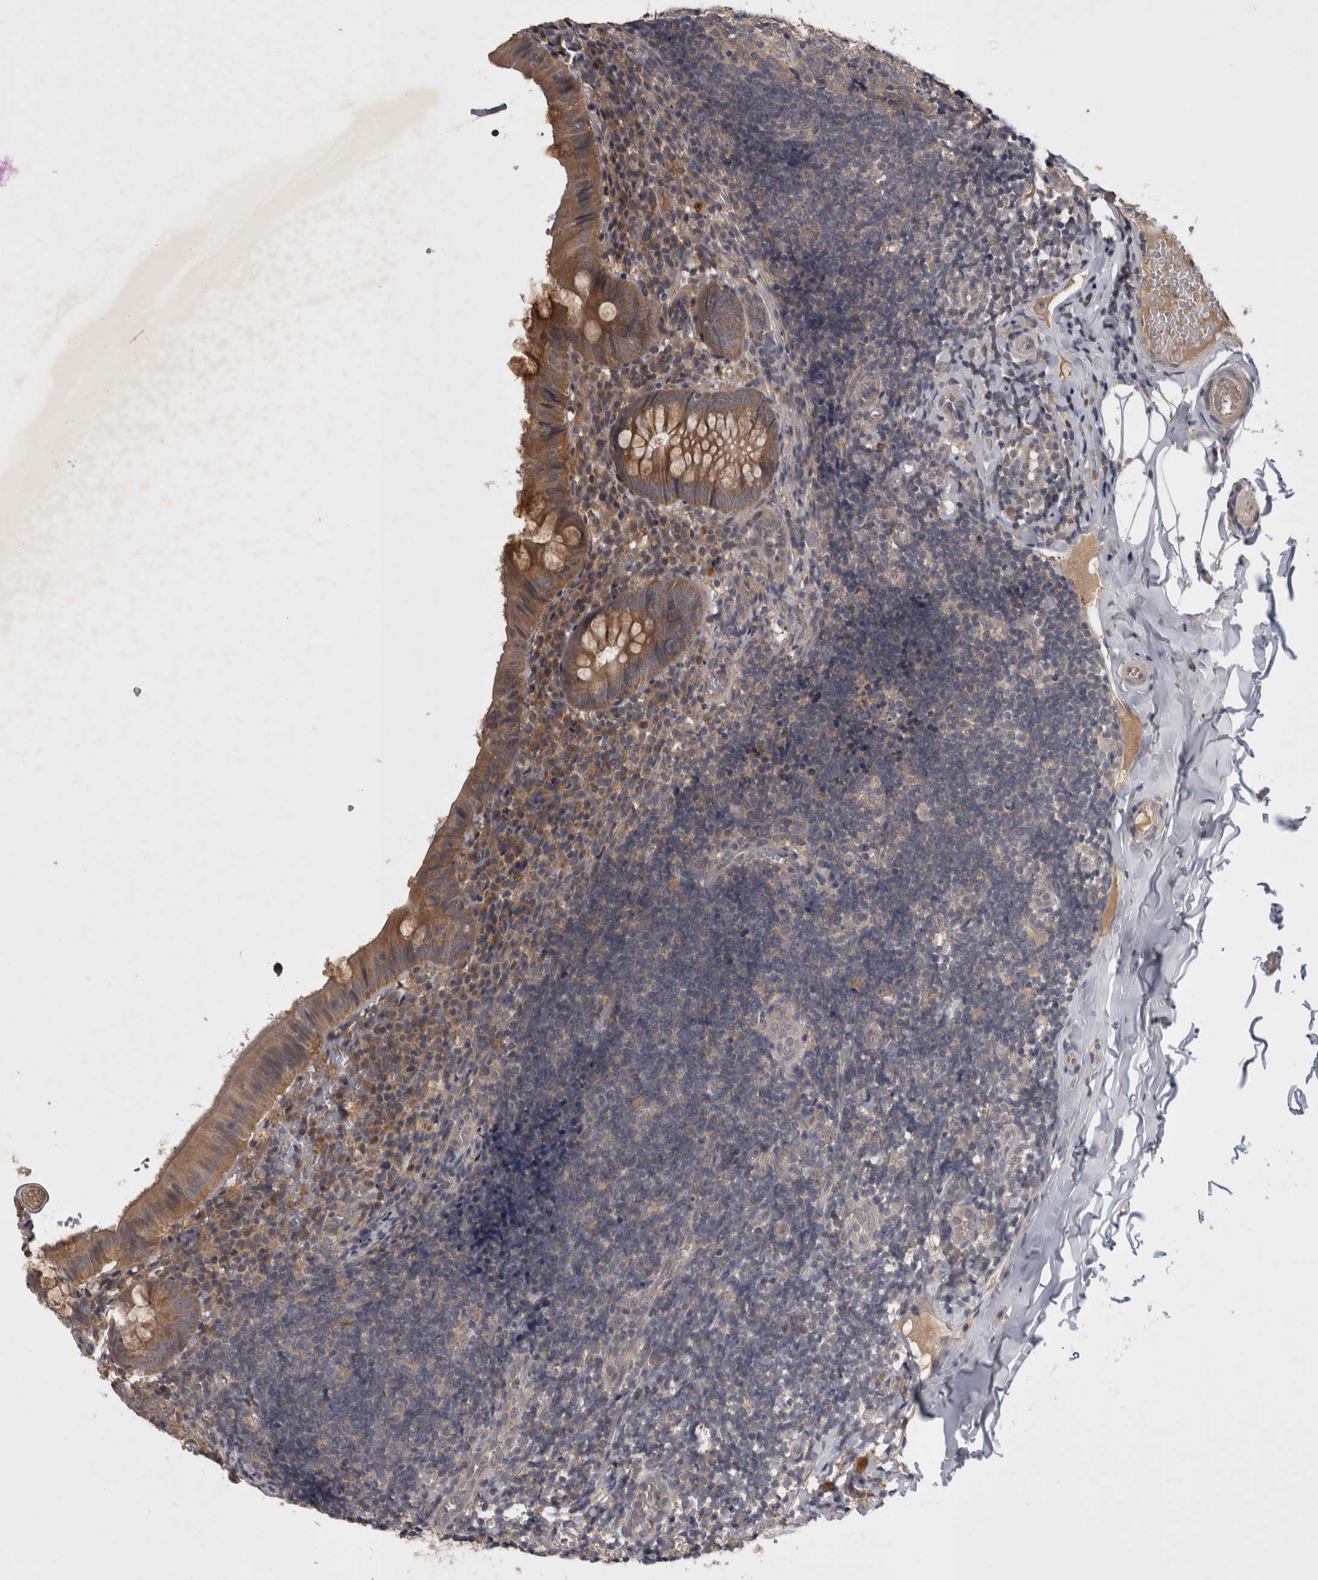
{"staining": {"intensity": "moderate", "quantity": ">75%", "location": "cytoplasmic/membranous"}, "tissue": "appendix", "cell_type": "Glandular cells", "image_type": "normal", "snomed": [{"axis": "morphology", "description": "Normal tissue, NOS"}, {"axis": "topography", "description": "Appendix"}], "caption": "IHC micrograph of benign appendix stained for a protein (brown), which exhibits medium levels of moderate cytoplasmic/membranous expression in about >75% of glandular cells.", "gene": "ZNF114", "patient": {"sex": "male", "age": 8}}